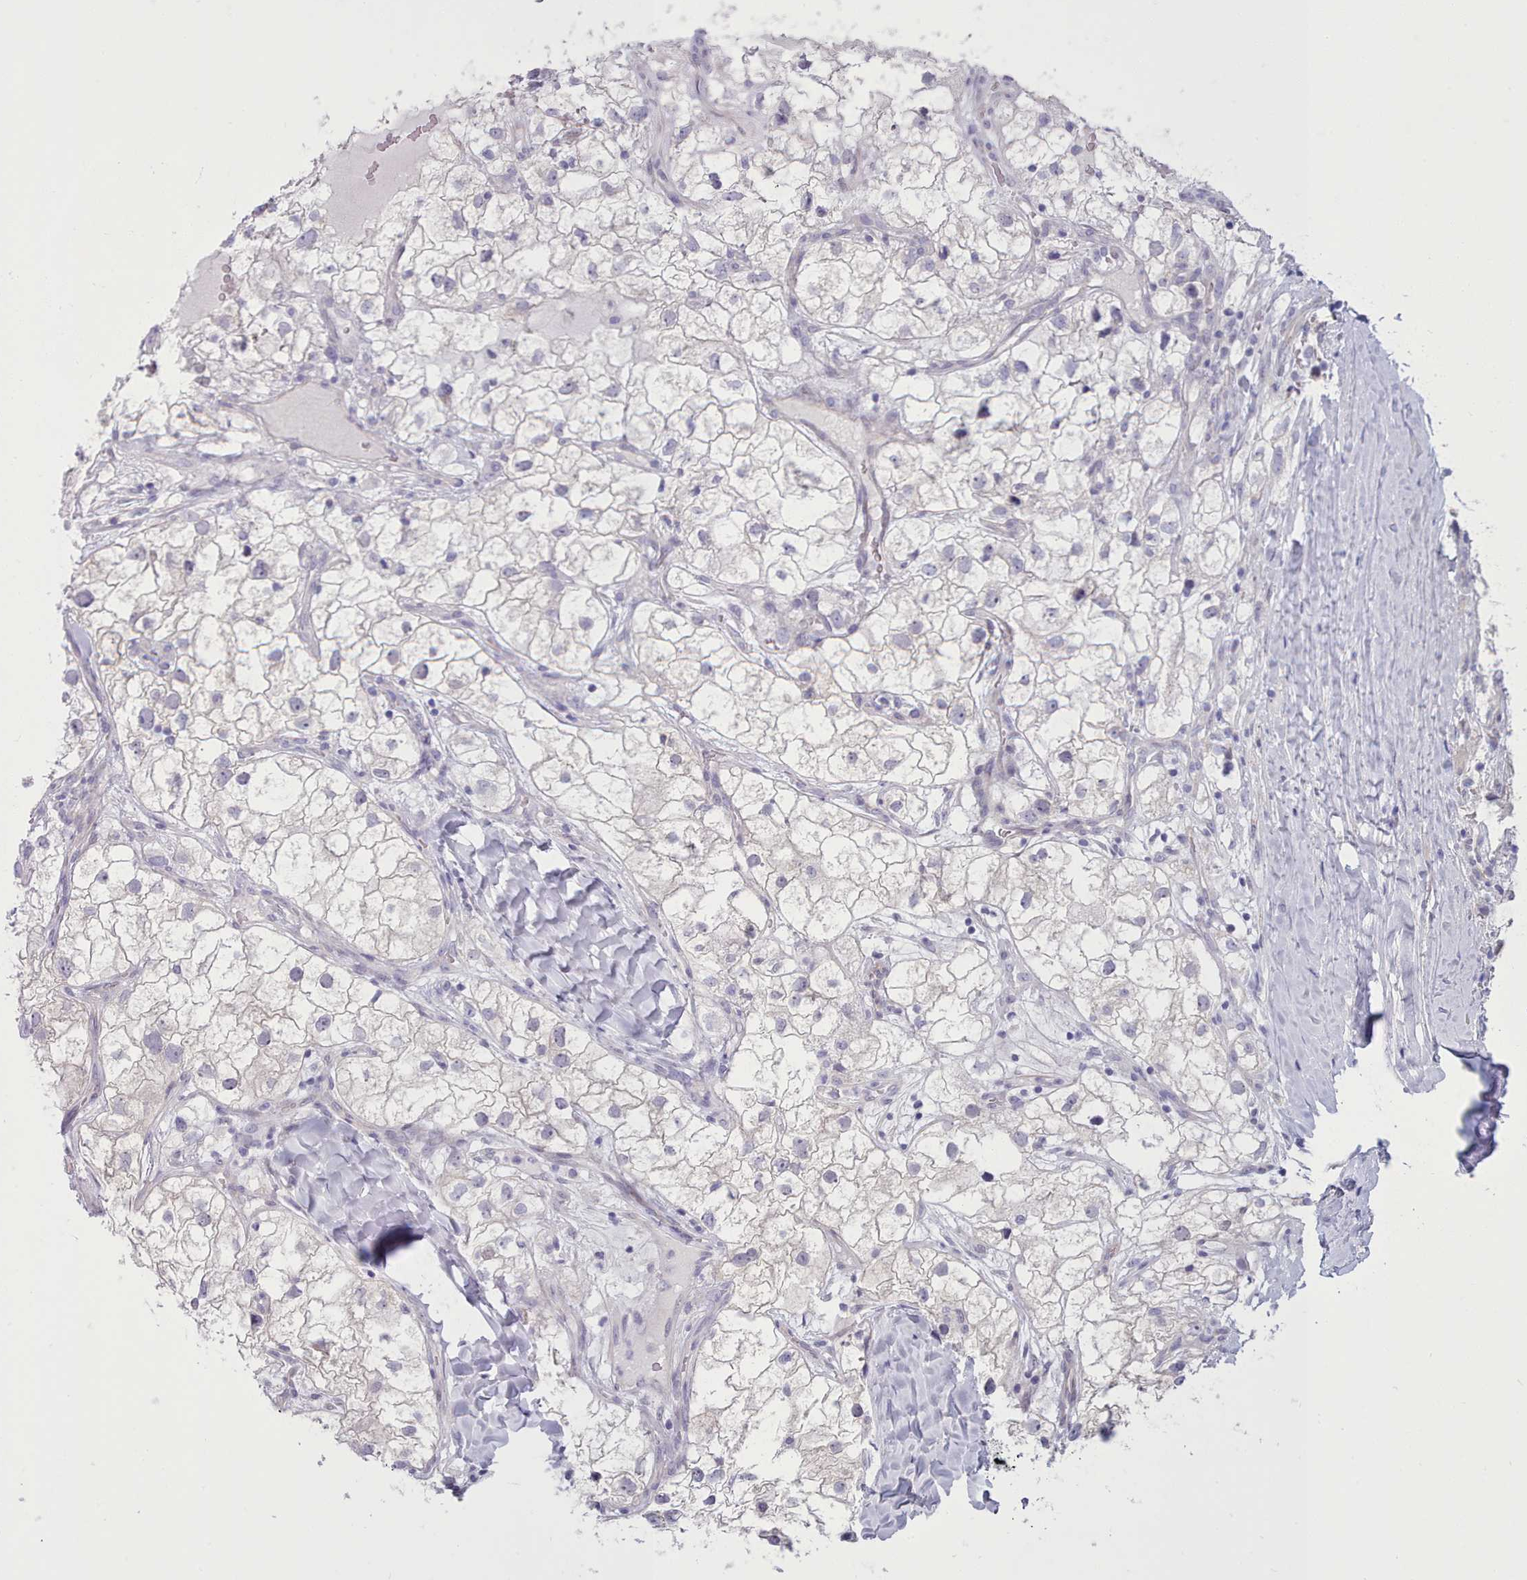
{"staining": {"intensity": "negative", "quantity": "none", "location": "none"}, "tissue": "renal cancer", "cell_type": "Tumor cells", "image_type": "cancer", "snomed": [{"axis": "morphology", "description": "Adenocarcinoma, NOS"}, {"axis": "topography", "description": "Kidney"}], "caption": "DAB immunohistochemical staining of human renal adenocarcinoma reveals no significant positivity in tumor cells.", "gene": "TMEM253", "patient": {"sex": "male", "age": 59}}